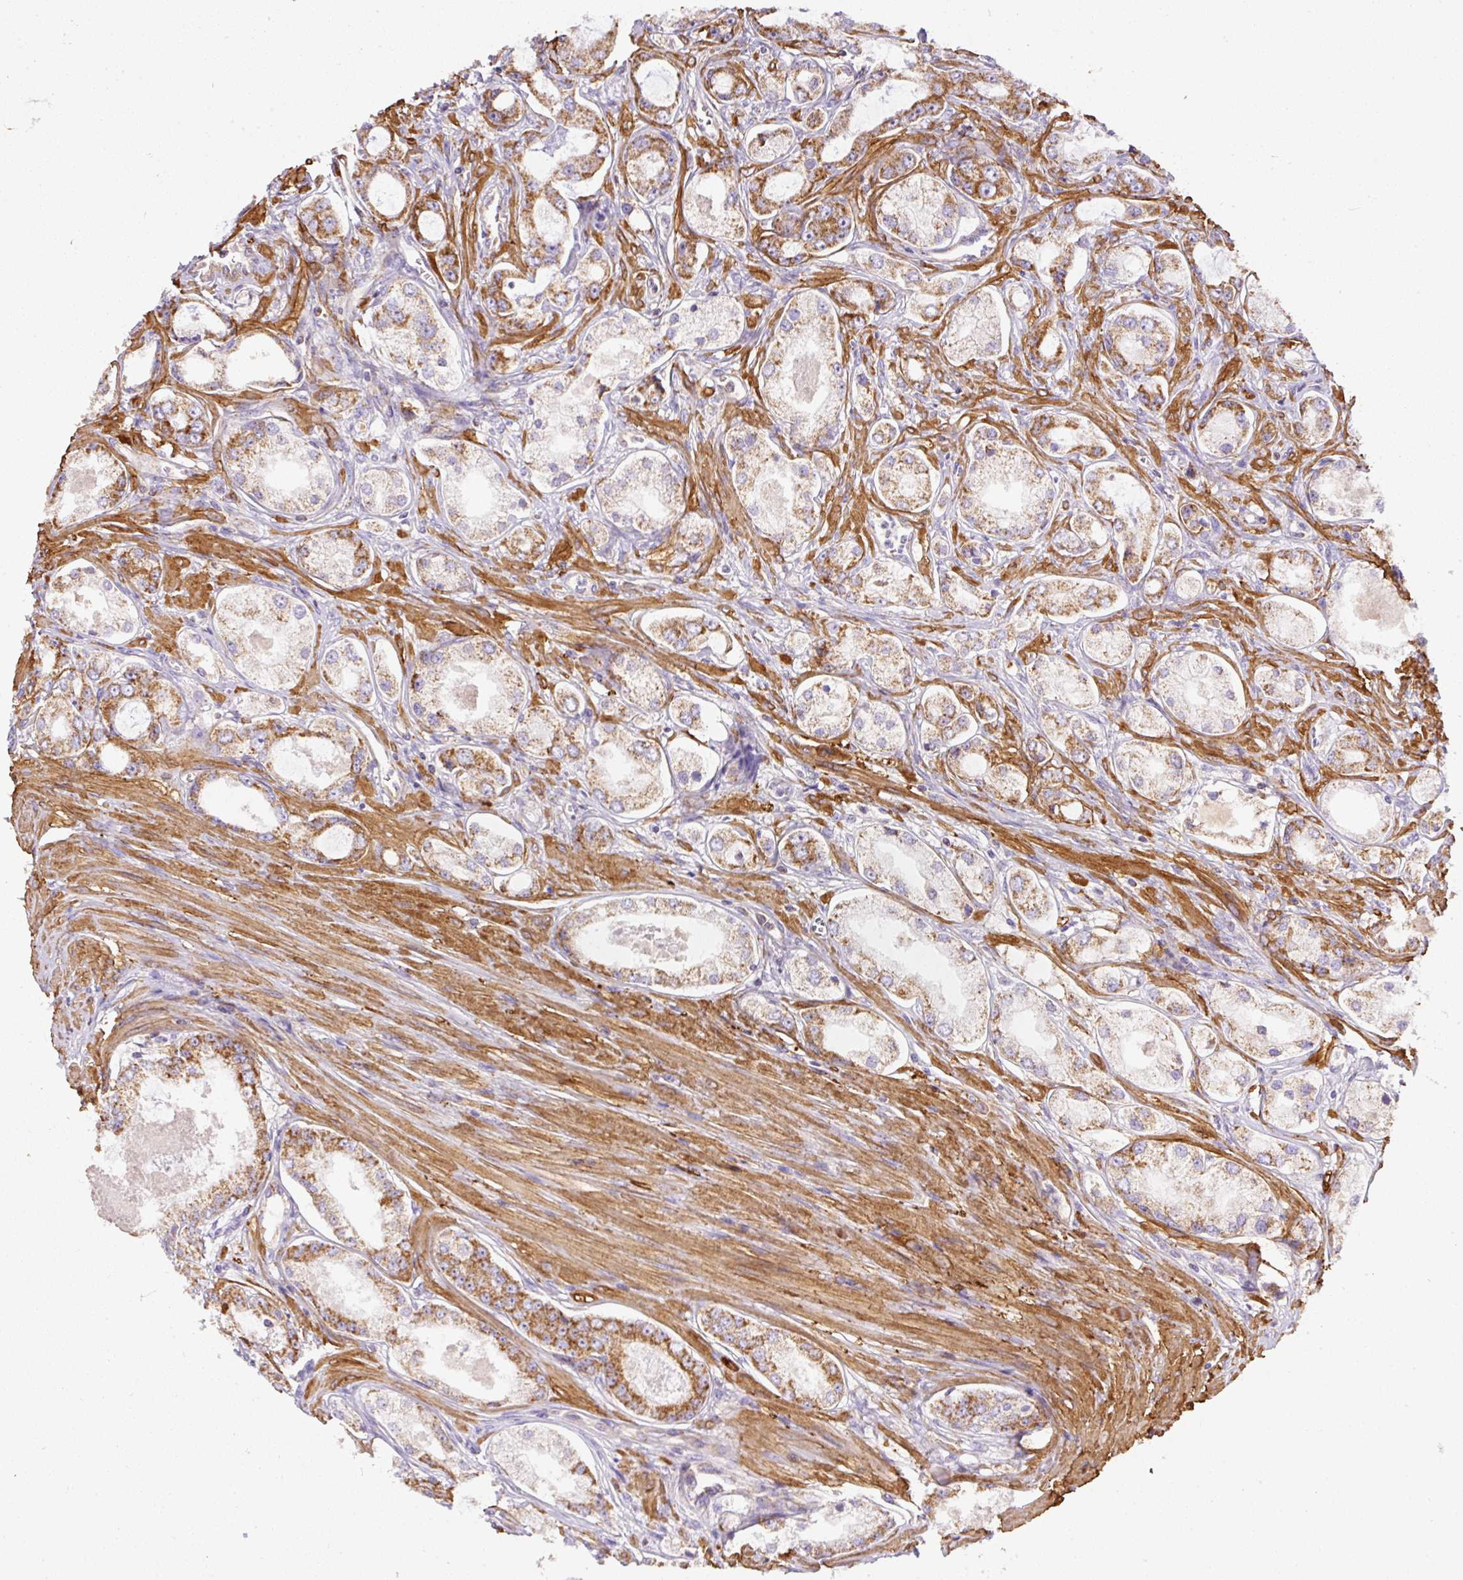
{"staining": {"intensity": "strong", "quantity": "25%-75%", "location": "cytoplasmic/membranous"}, "tissue": "prostate cancer", "cell_type": "Tumor cells", "image_type": "cancer", "snomed": [{"axis": "morphology", "description": "Adenocarcinoma, Low grade"}, {"axis": "topography", "description": "Prostate"}], "caption": "Prostate low-grade adenocarcinoma stained with immunohistochemistry shows strong cytoplasmic/membranous expression in about 25%-75% of tumor cells.", "gene": "NDUFAF2", "patient": {"sex": "male", "age": 68}}